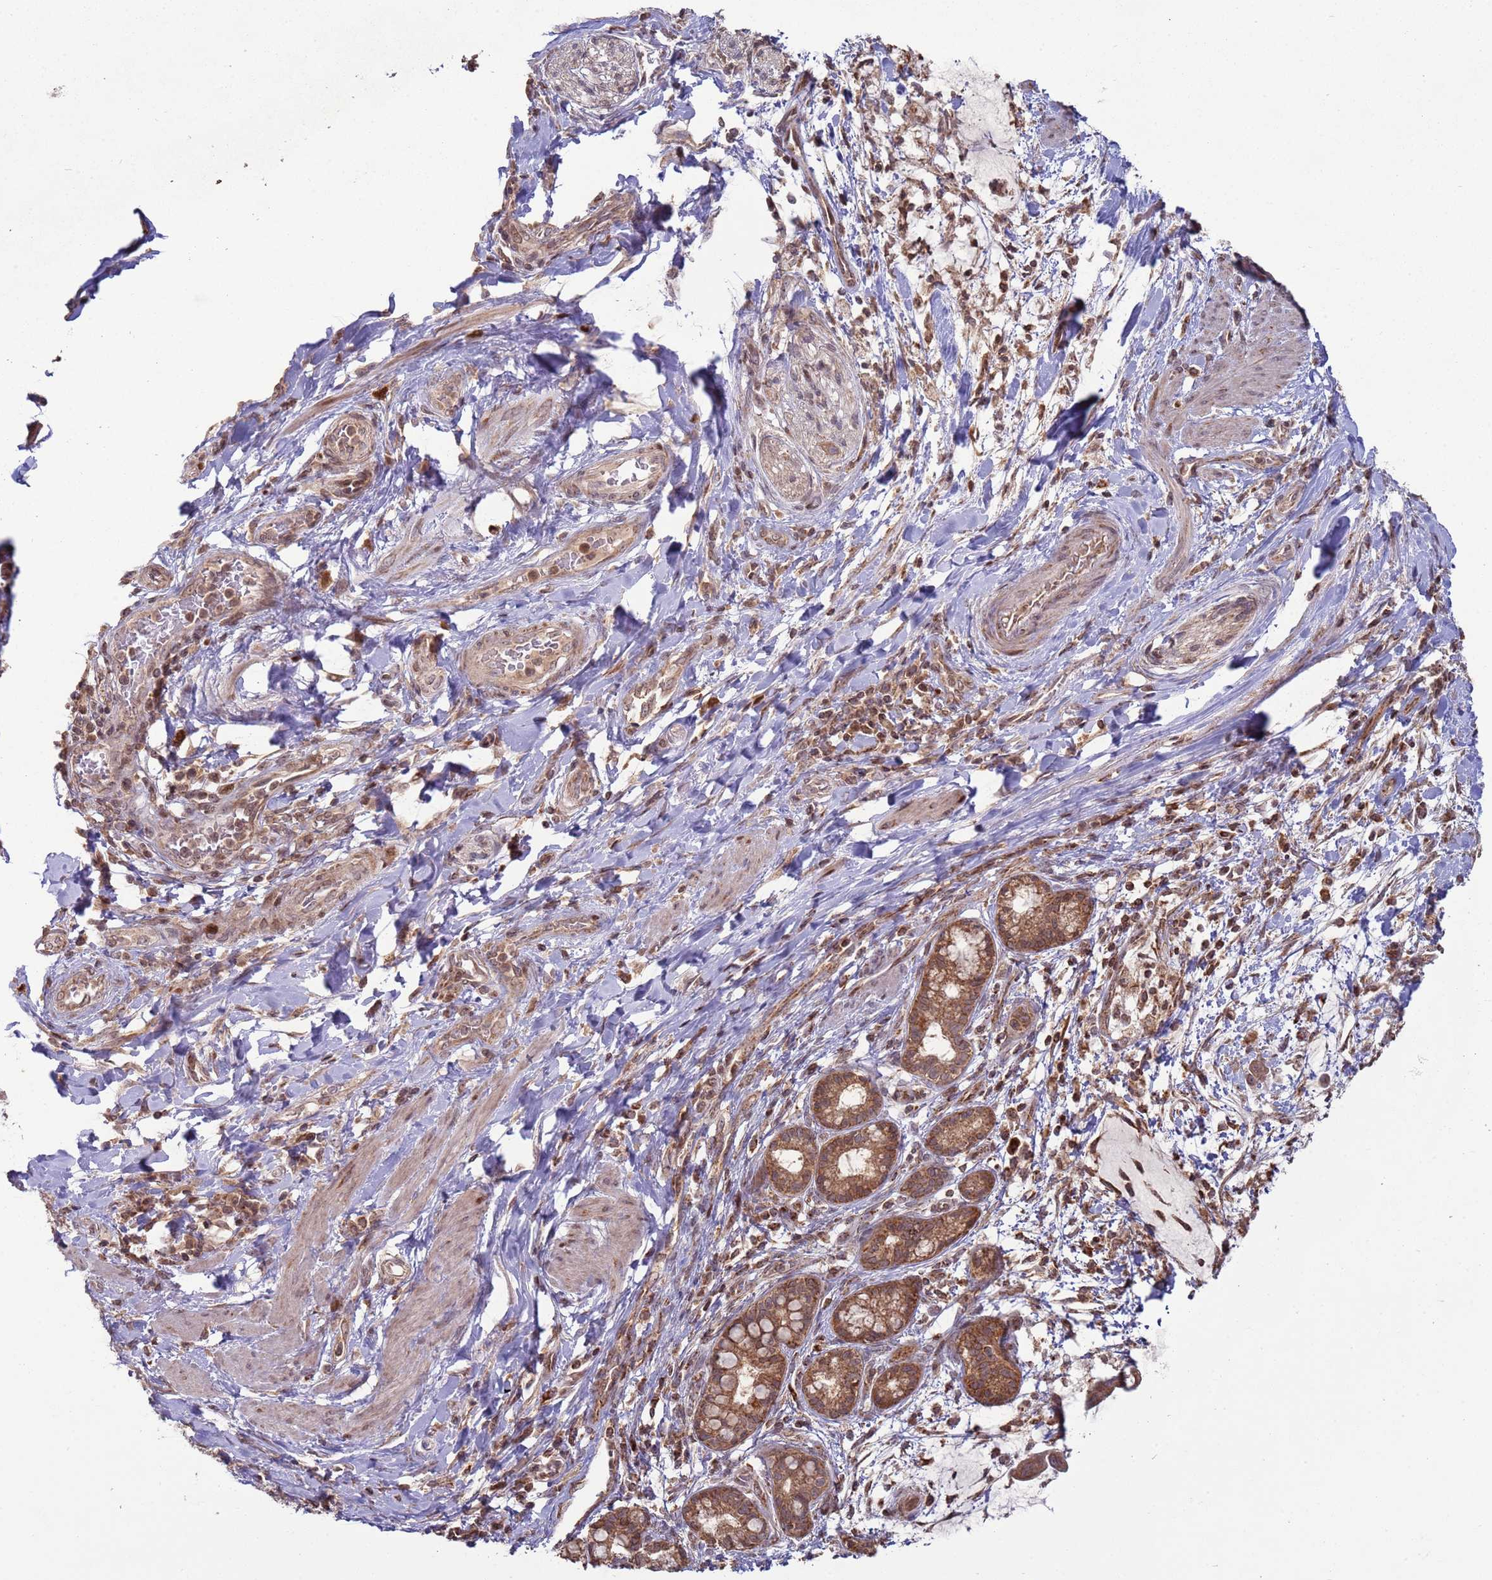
{"staining": {"intensity": "moderate", "quantity": ">75%", "location": "cytoplasmic/membranous"}, "tissue": "pancreatic cancer", "cell_type": "Tumor cells", "image_type": "cancer", "snomed": [{"axis": "morphology", "description": "Adenocarcinoma, NOS"}, {"axis": "topography", "description": "Pancreas"}], "caption": "Protein expression analysis of adenocarcinoma (pancreatic) demonstrates moderate cytoplasmic/membranous staining in approximately >75% of tumor cells. (brown staining indicates protein expression, while blue staining denotes nuclei).", "gene": "RCOR2", "patient": {"sex": "male", "age": 48}}